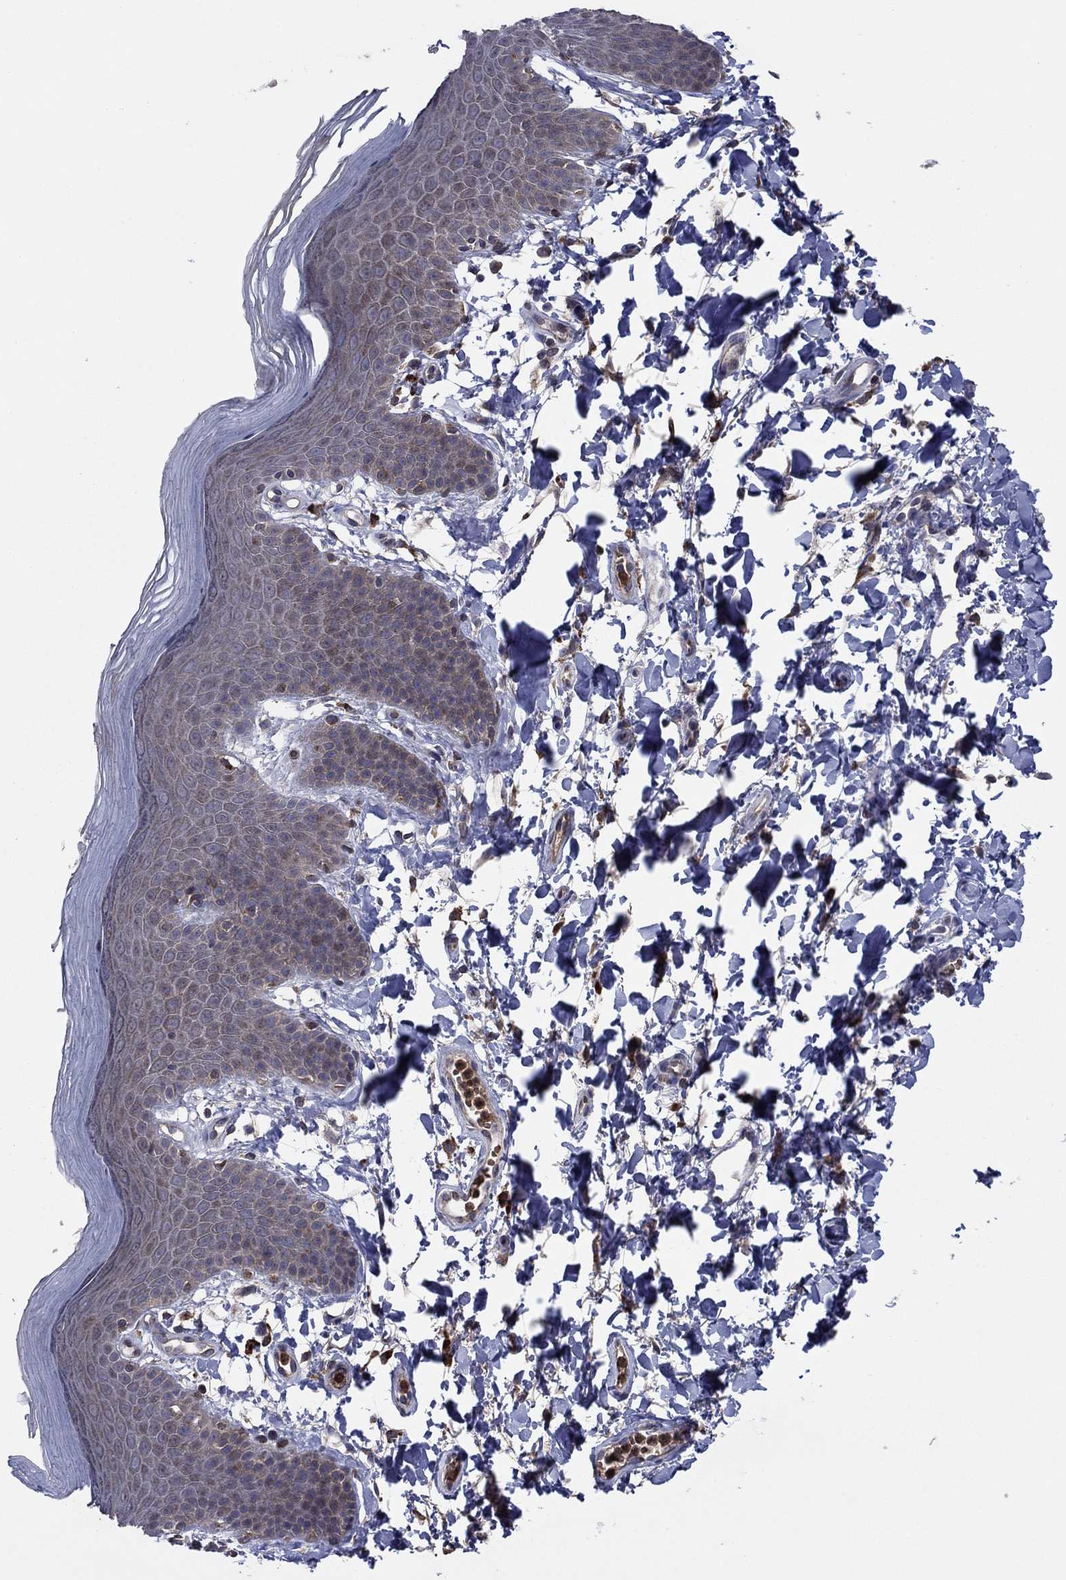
{"staining": {"intensity": "moderate", "quantity": "<25%", "location": "cytoplasmic/membranous"}, "tissue": "skin", "cell_type": "Epidermal cells", "image_type": "normal", "snomed": [{"axis": "morphology", "description": "Normal tissue, NOS"}, {"axis": "topography", "description": "Anal"}], "caption": "A high-resolution micrograph shows immunohistochemistry (IHC) staining of benign skin, which shows moderate cytoplasmic/membranous expression in approximately <25% of epidermal cells. (DAB (3,3'-diaminobenzidine) = brown stain, brightfield microscopy at high magnification).", "gene": "MEA1", "patient": {"sex": "male", "age": 53}}